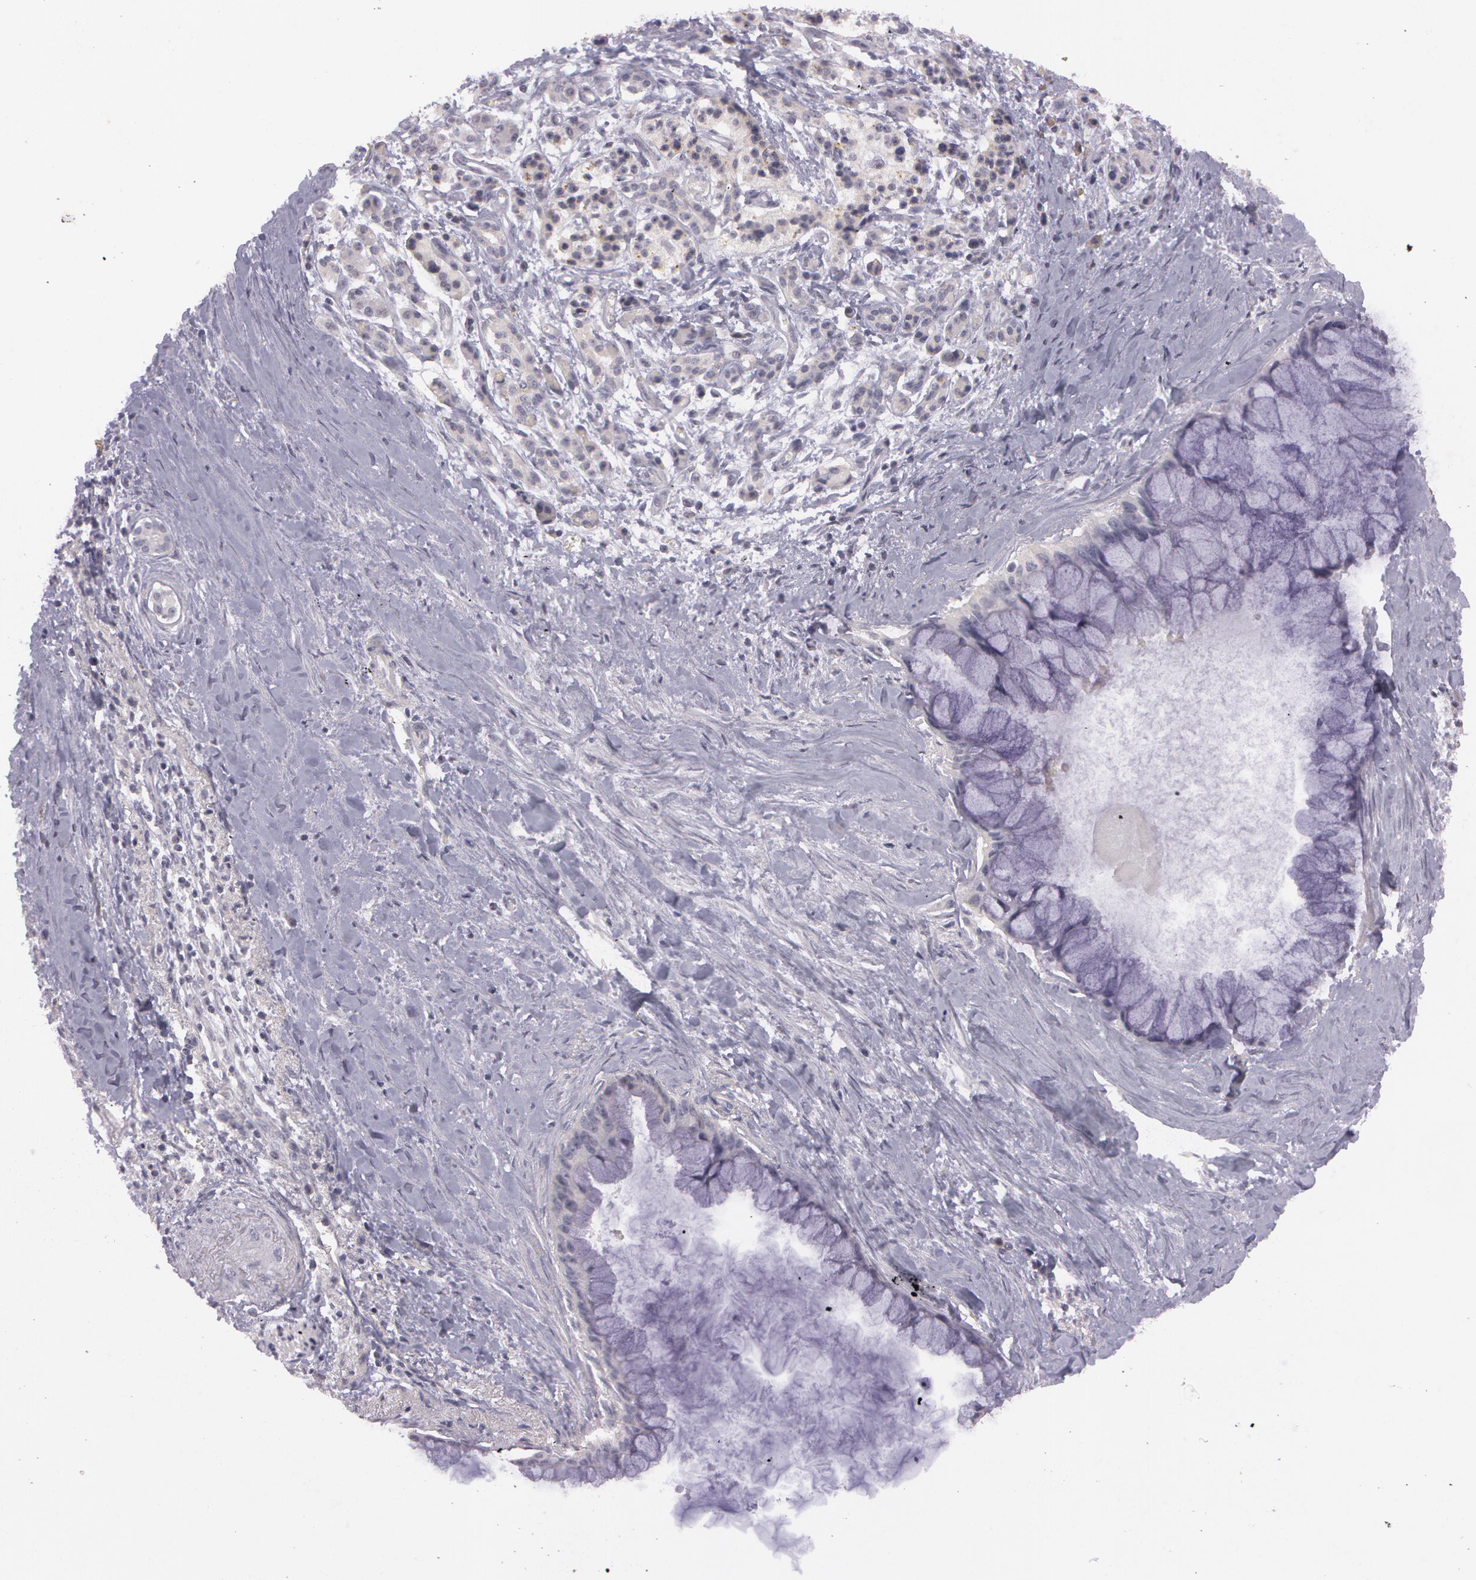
{"staining": {"intensity": "negative", "quantity": "none", "location": "none"}, "tissue": "pancreatic cancer", "cell_type": "Tumor cells", "image_type": "cancer", "snomed": [{"axis": "morphology", "description": "Adenocarcinoma, NOS"}, {"axis": "topography", "description": "Pancreas"}], "caption": "Immunohistochemistry (IHC) micrograph of neoplastic tissue: pancreatic adenocarcinoma stained with DAB demonstrates no significant protein positivity in tumor cells.", "gene": "MXRA5", "patient": {"sex": "male", "age": 59}}